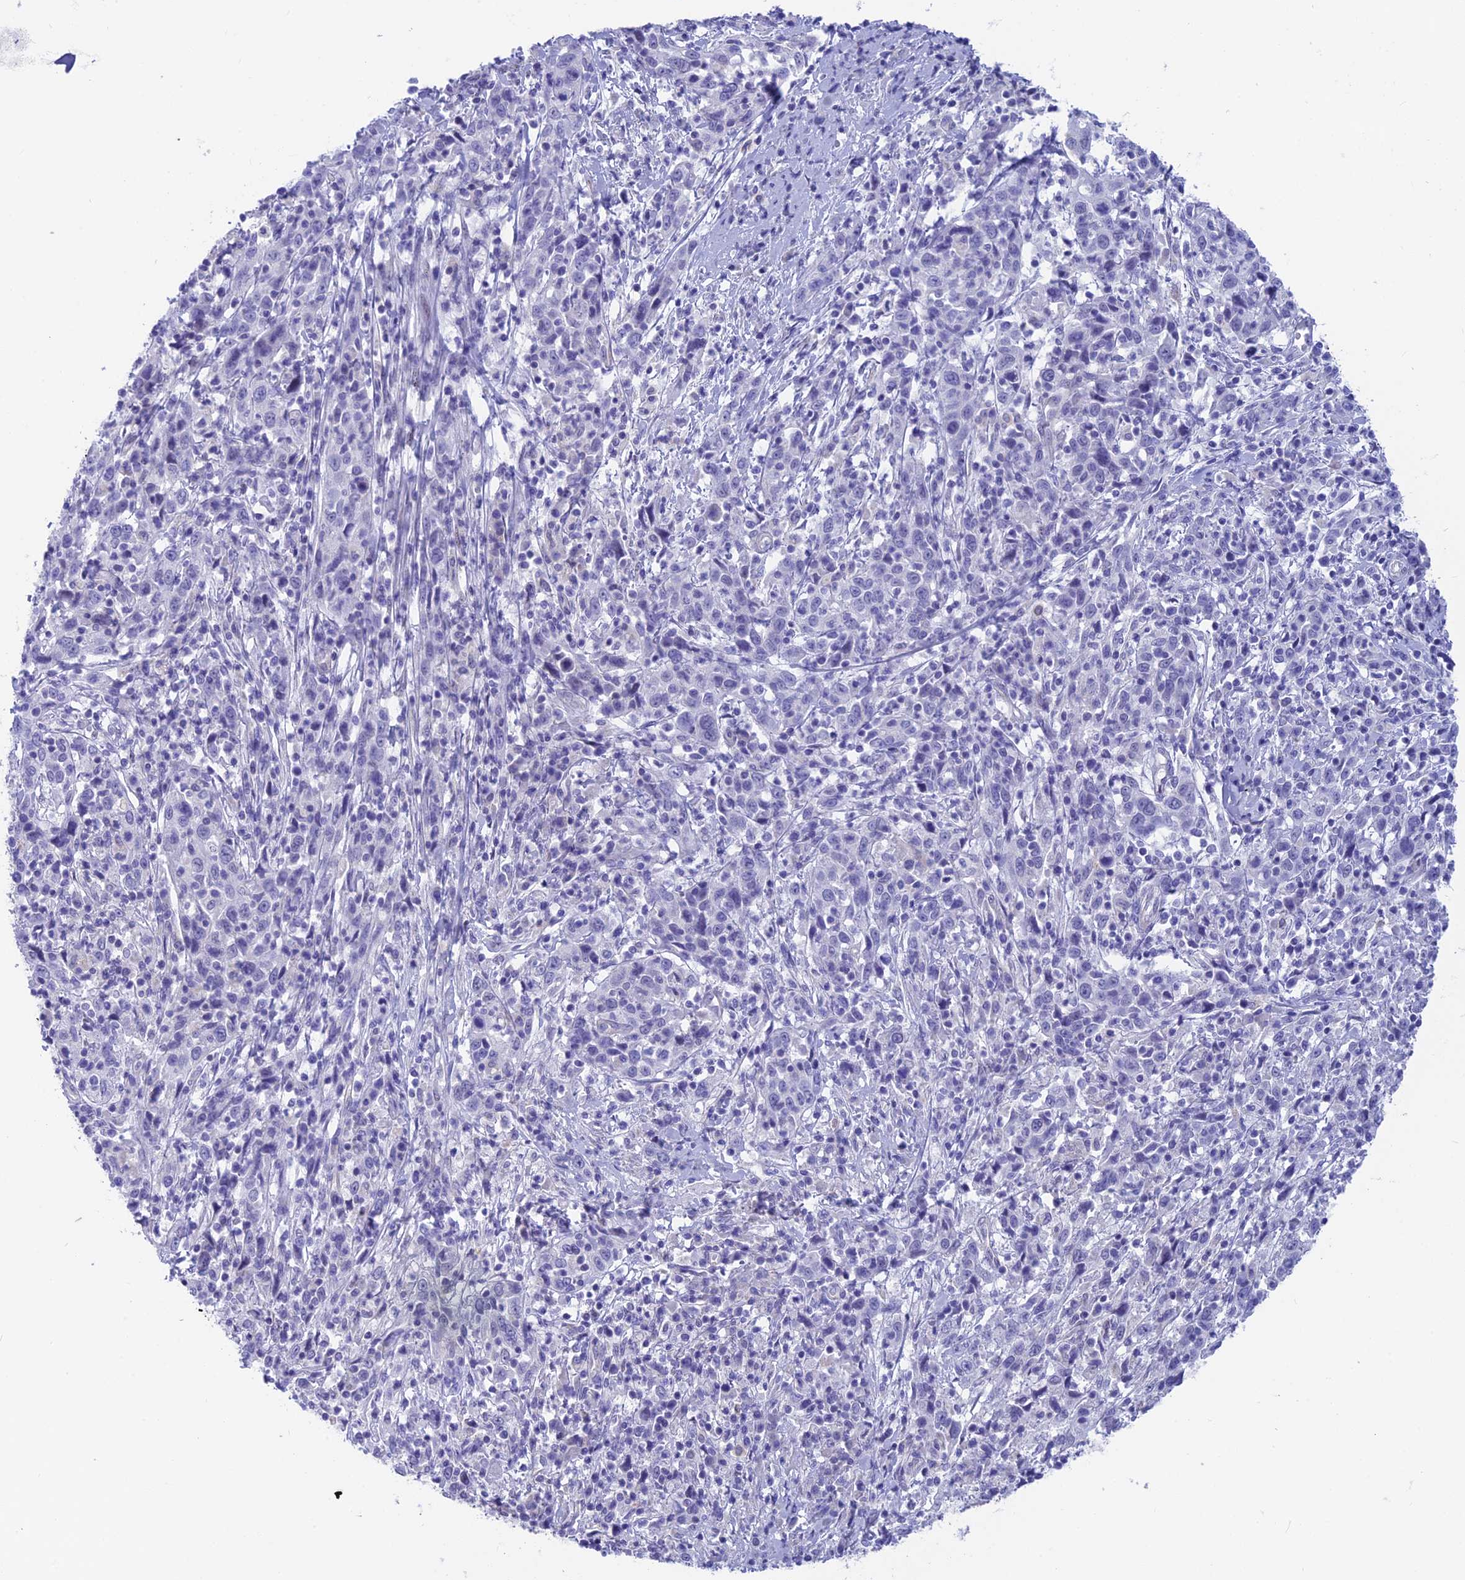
{"staining": {"intensity": "negative", "quantity": "none", "location": "none"}, "tissue": "cervical cancer", "cell_type": "Tumor cells", "image_type": "cancer", "snomed": [{"axis": "morphology", "description": "Squamous cell carcinoma, NOS"}, {"axis": "topography", "description": "Cervix"}], "caption": "IHC image of human cervical cancer stained for a protein (brown), which displays no positivity in tumor cells.", "gene": "GNGT2", "patient": {"sex": "female", "age": 46}}